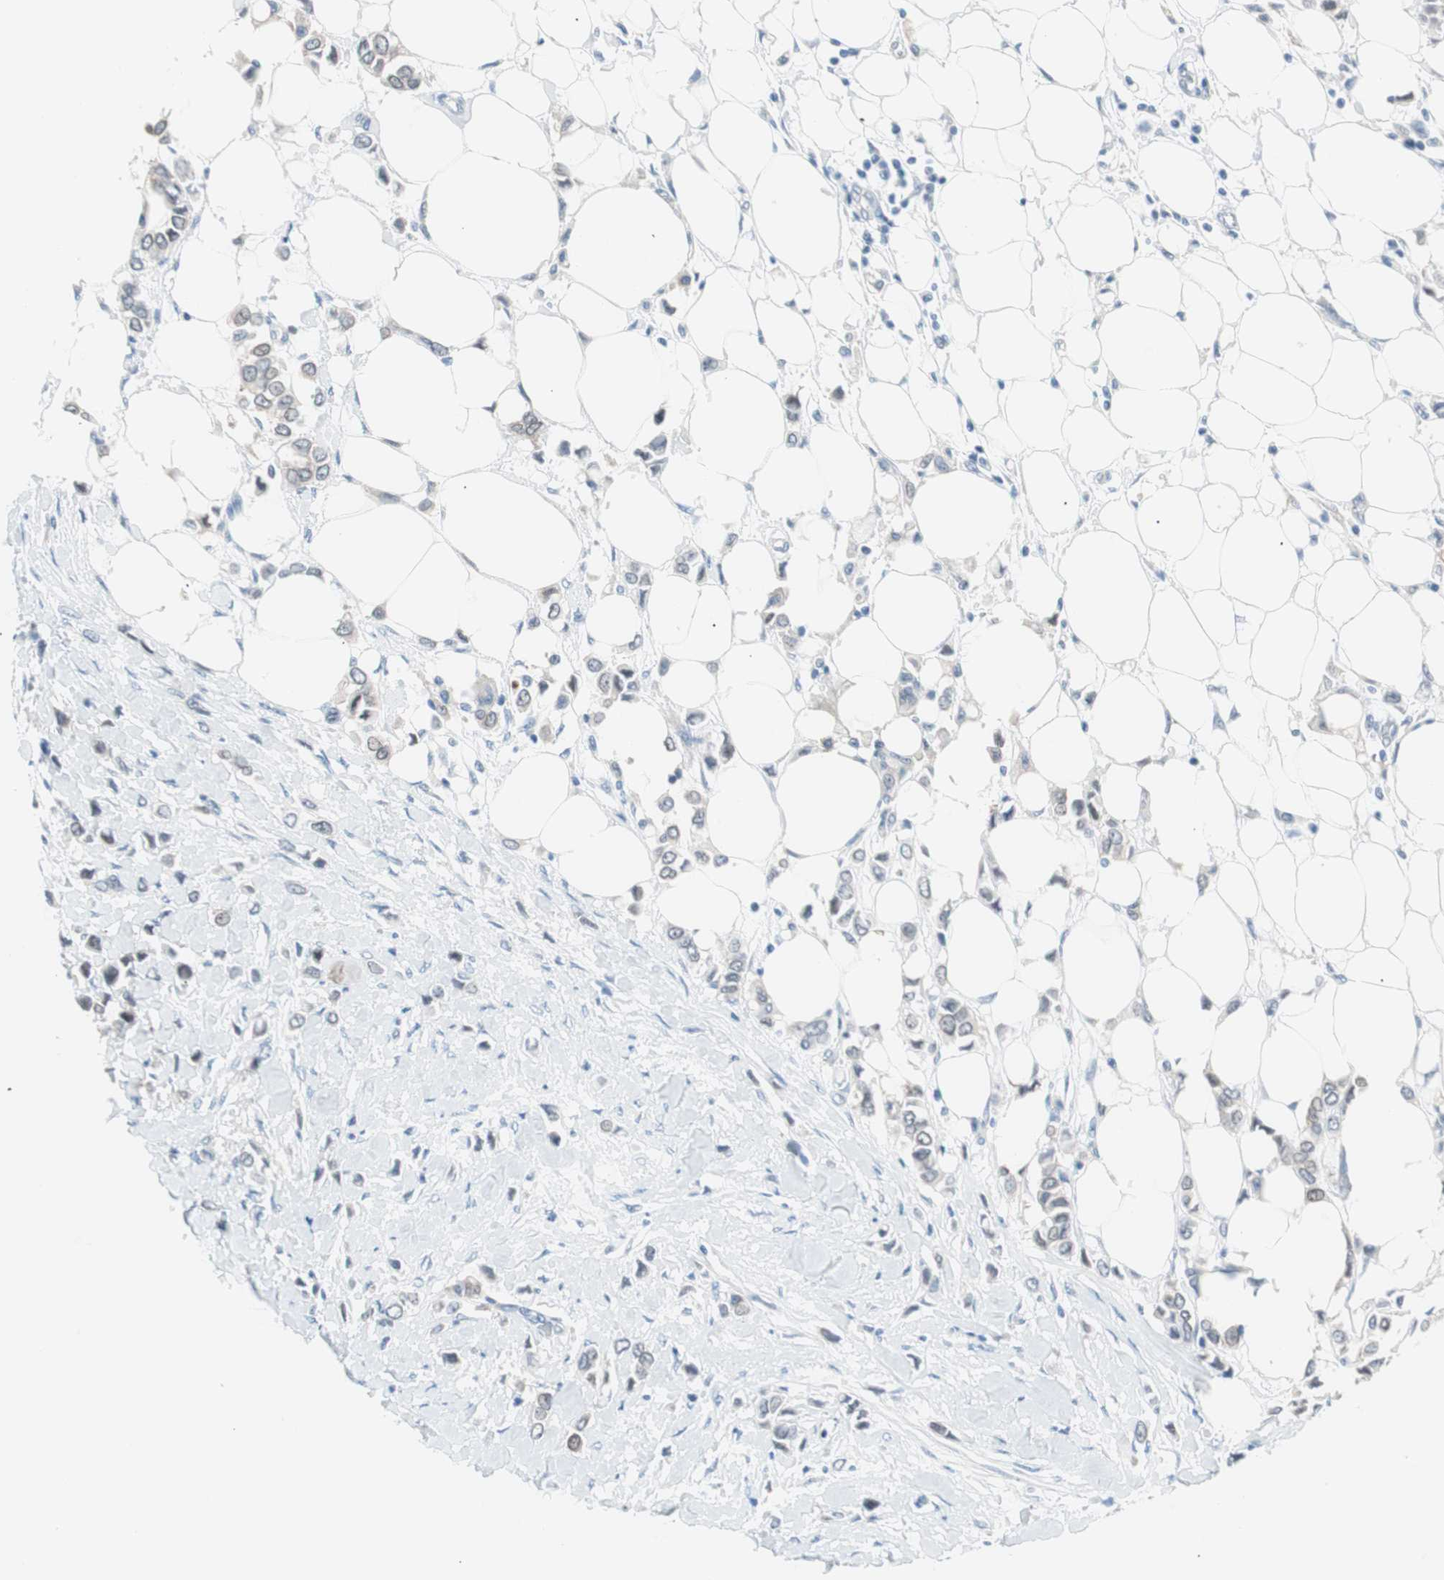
{"staining": {"intensity": "weak", "quantity": "25%-75%", "location": "cytoplasmic/membranous"}, "tissue": "breast cancer", "cell_type": "Tumor cells", "image_type": "cancer", "snomed": [{"axis": "morphology", "description": "Lobular carcinoma"}, {"axis": "topography", "description": "Breast"}], "caption": "About 25%-75% of tumor cells in human lobular carcinoma (breast) demonstrate weak cytoplasmic/membranous protein expression as visualized by brown immunohistochemical staining.", "gene": "VIL1", "patient": {"sex": "female", "age": 51}}